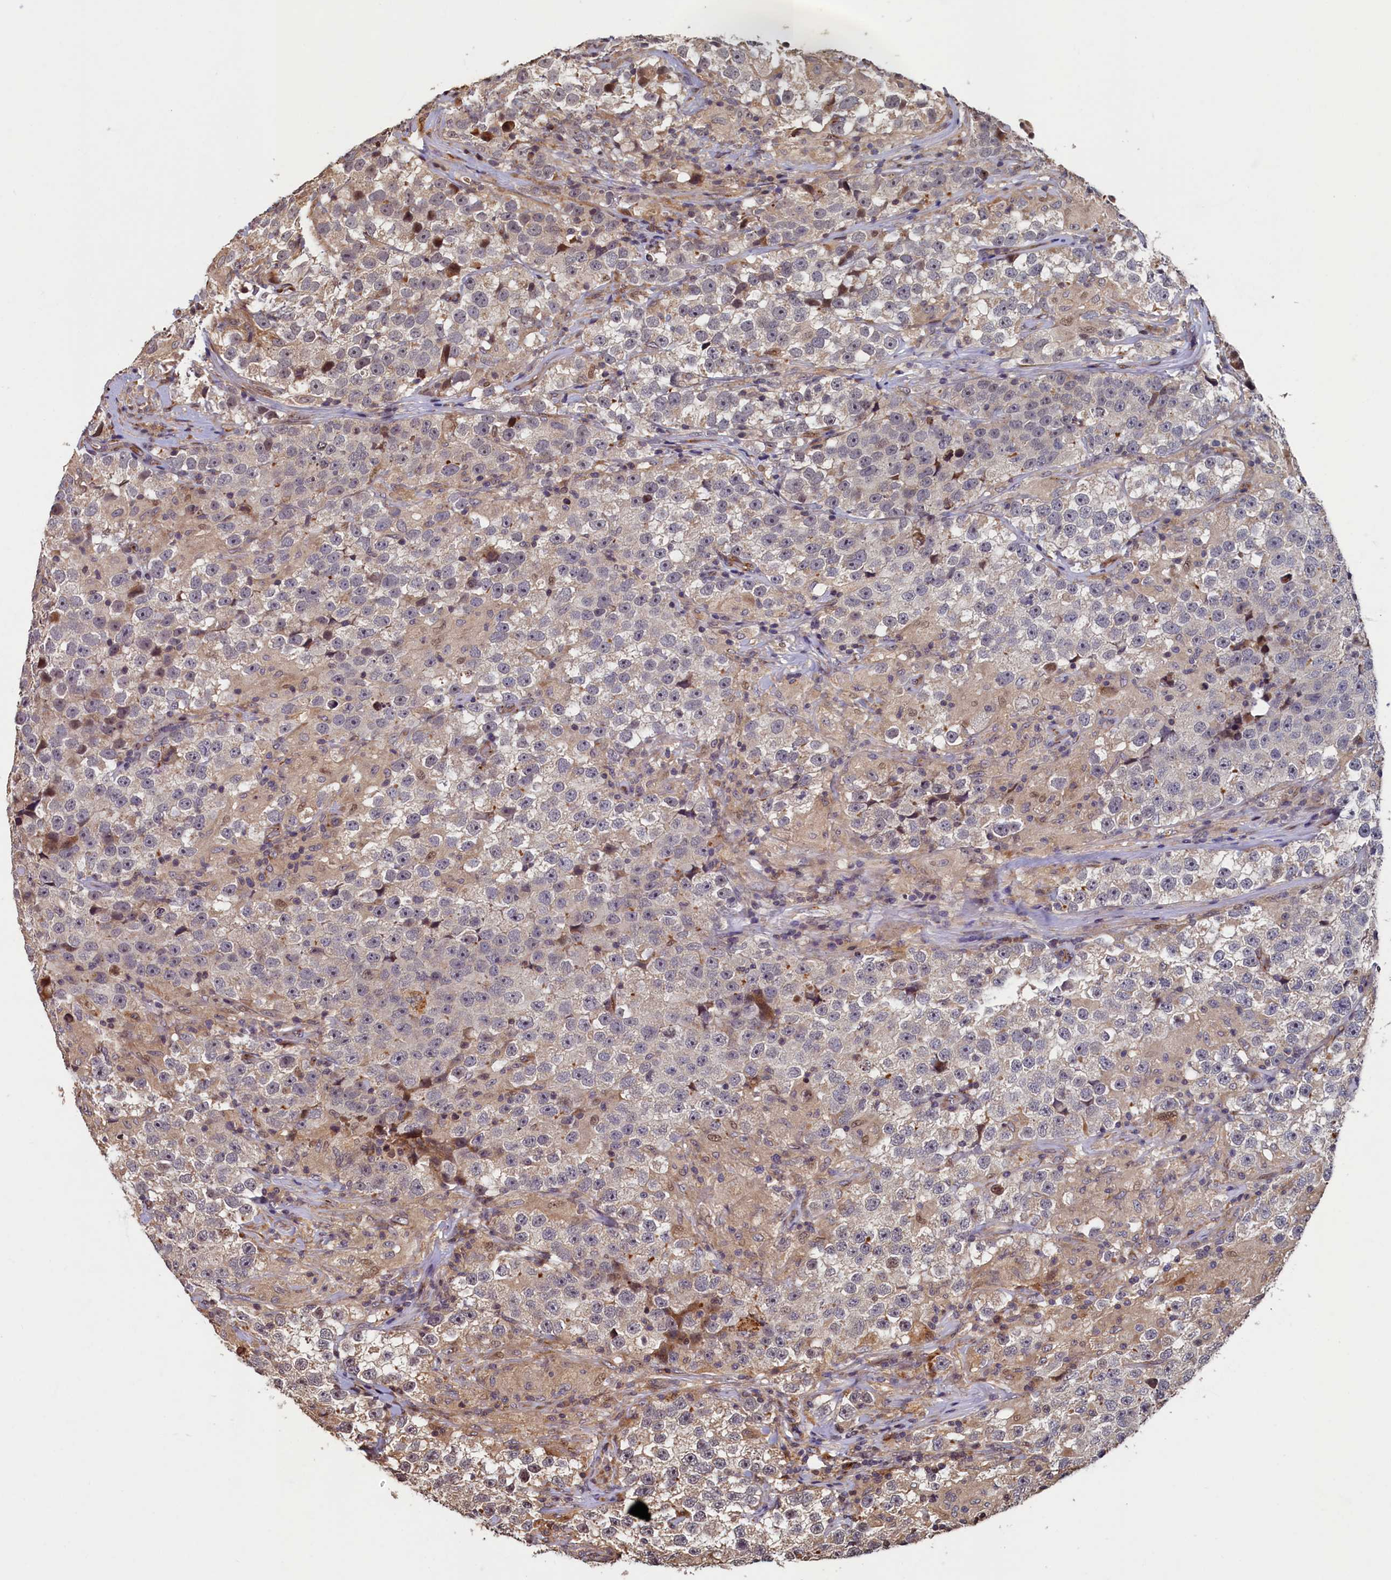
{"staining": {"intensity": "weak", "quantity": "25%-75%", "location": "cytoplasmic/membranous"}, "tissue": "testis cancer", "cell_type": "Tumor cells", "image_type": "cancer", "snomed": [{"axis": "morphology", "description": "Seminoma, NOS"}, {"axis": "topography", "description": "Testis"}], "caption": "Weak cytoplasmic/membranous staining for a protein is seen in approximately 25%-75% of tumor cells of testis cancer (seminoma) using immunohistochemistry.", "gene": "TMEM181", "patient": {"sex": "male", "age": 46}}